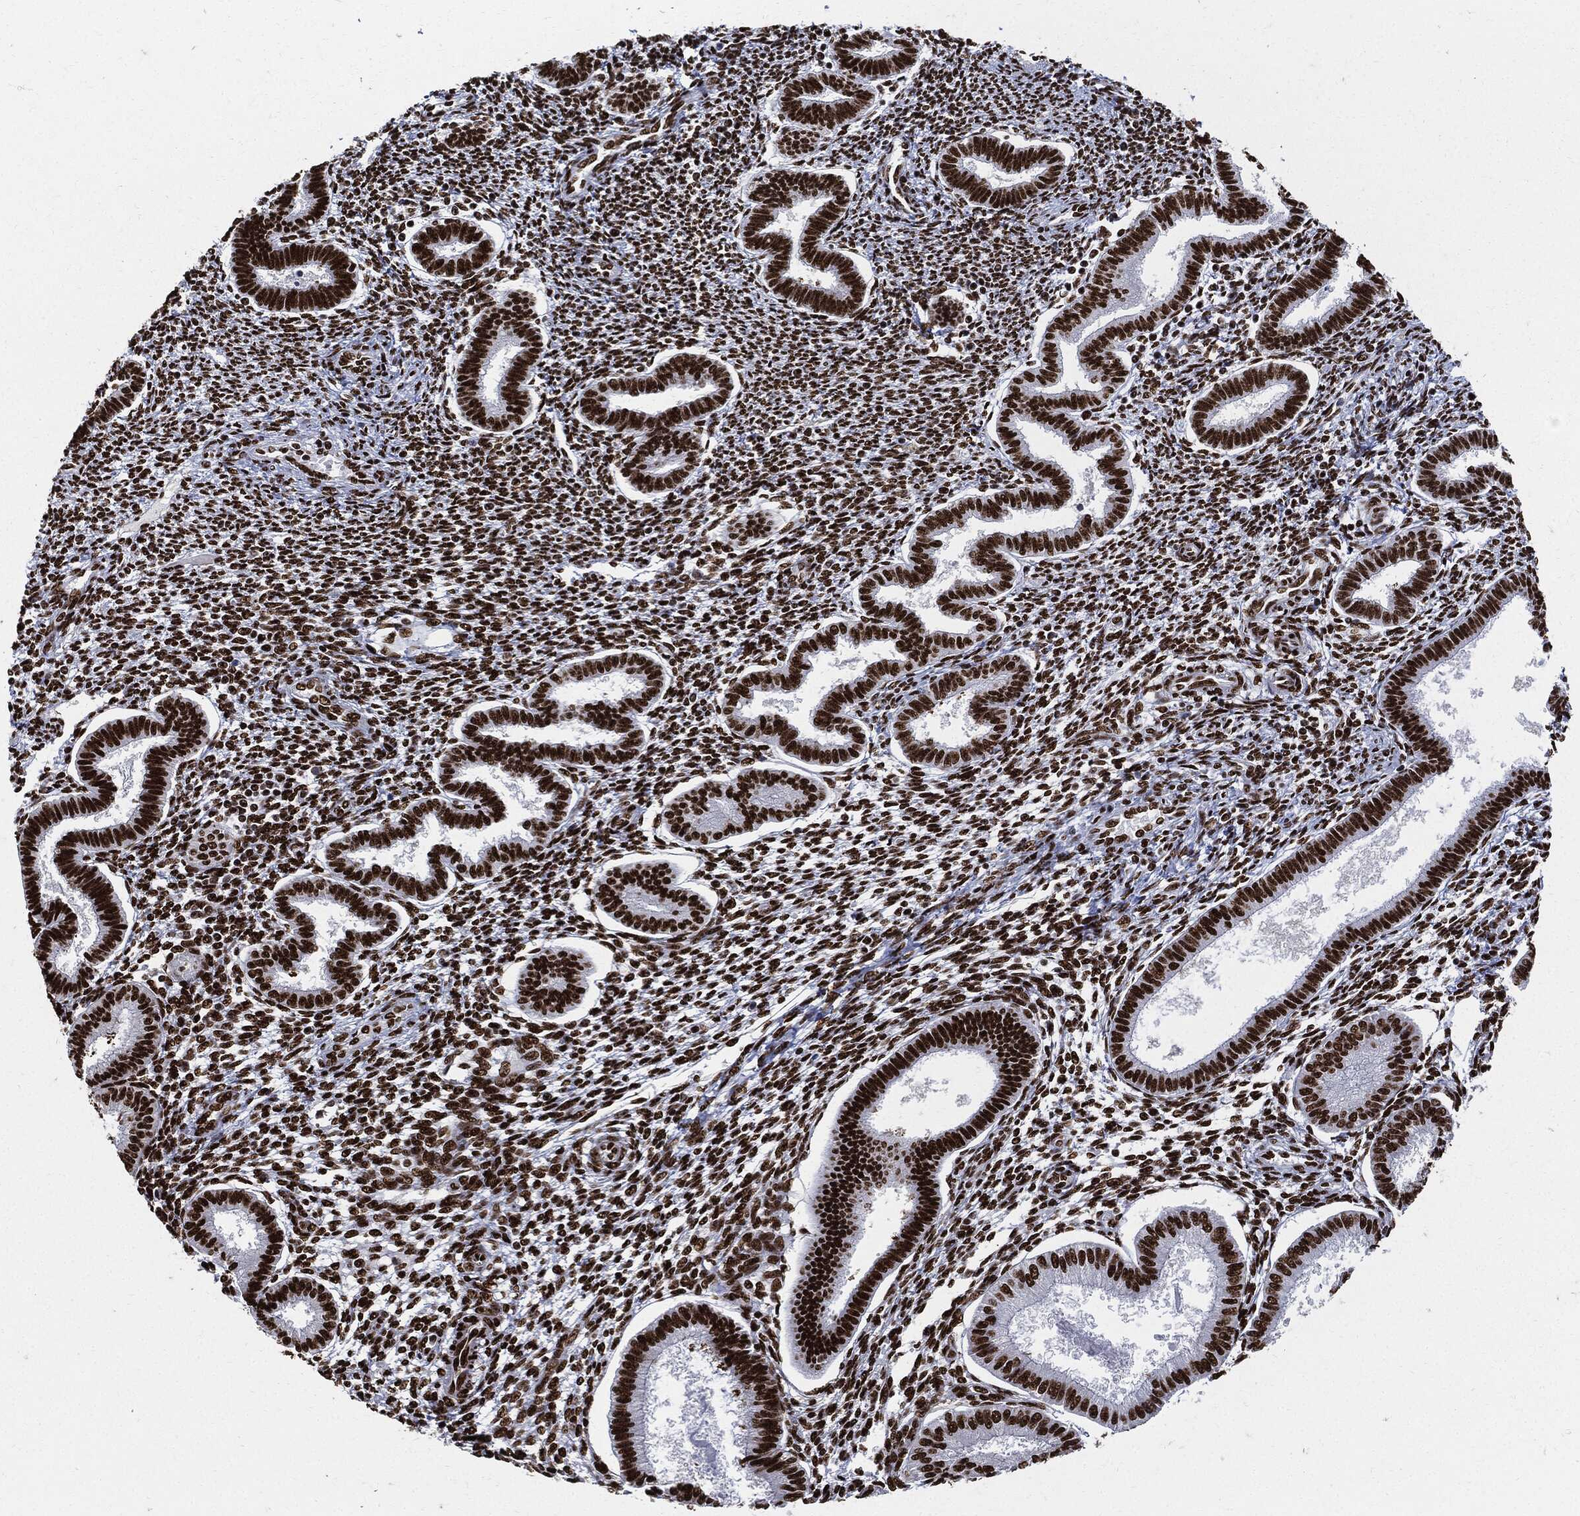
{"staining": {"intensity": "strong", "quantity": ">75%", "location": "nuclear"}, "tissue": "endometrium", "cell_type": "Cells in endometrial stroma", "image_type": "normal", "snomed": [{"axis": "morphology", "description": "Normal tissue, NOS"}, {"axis": "topography", "description": "Endometrium"}], "caption": "Immunohistochemistry (IHC) (DAB) staining of normal endometrium reveals strong nuclear protein positivity in about >75% of cells in endometrial stroma. (IHC, brightfield microscopy, high magnification).", "gene": "RECQL", "patient": {"sex": "female", "age": 43}}